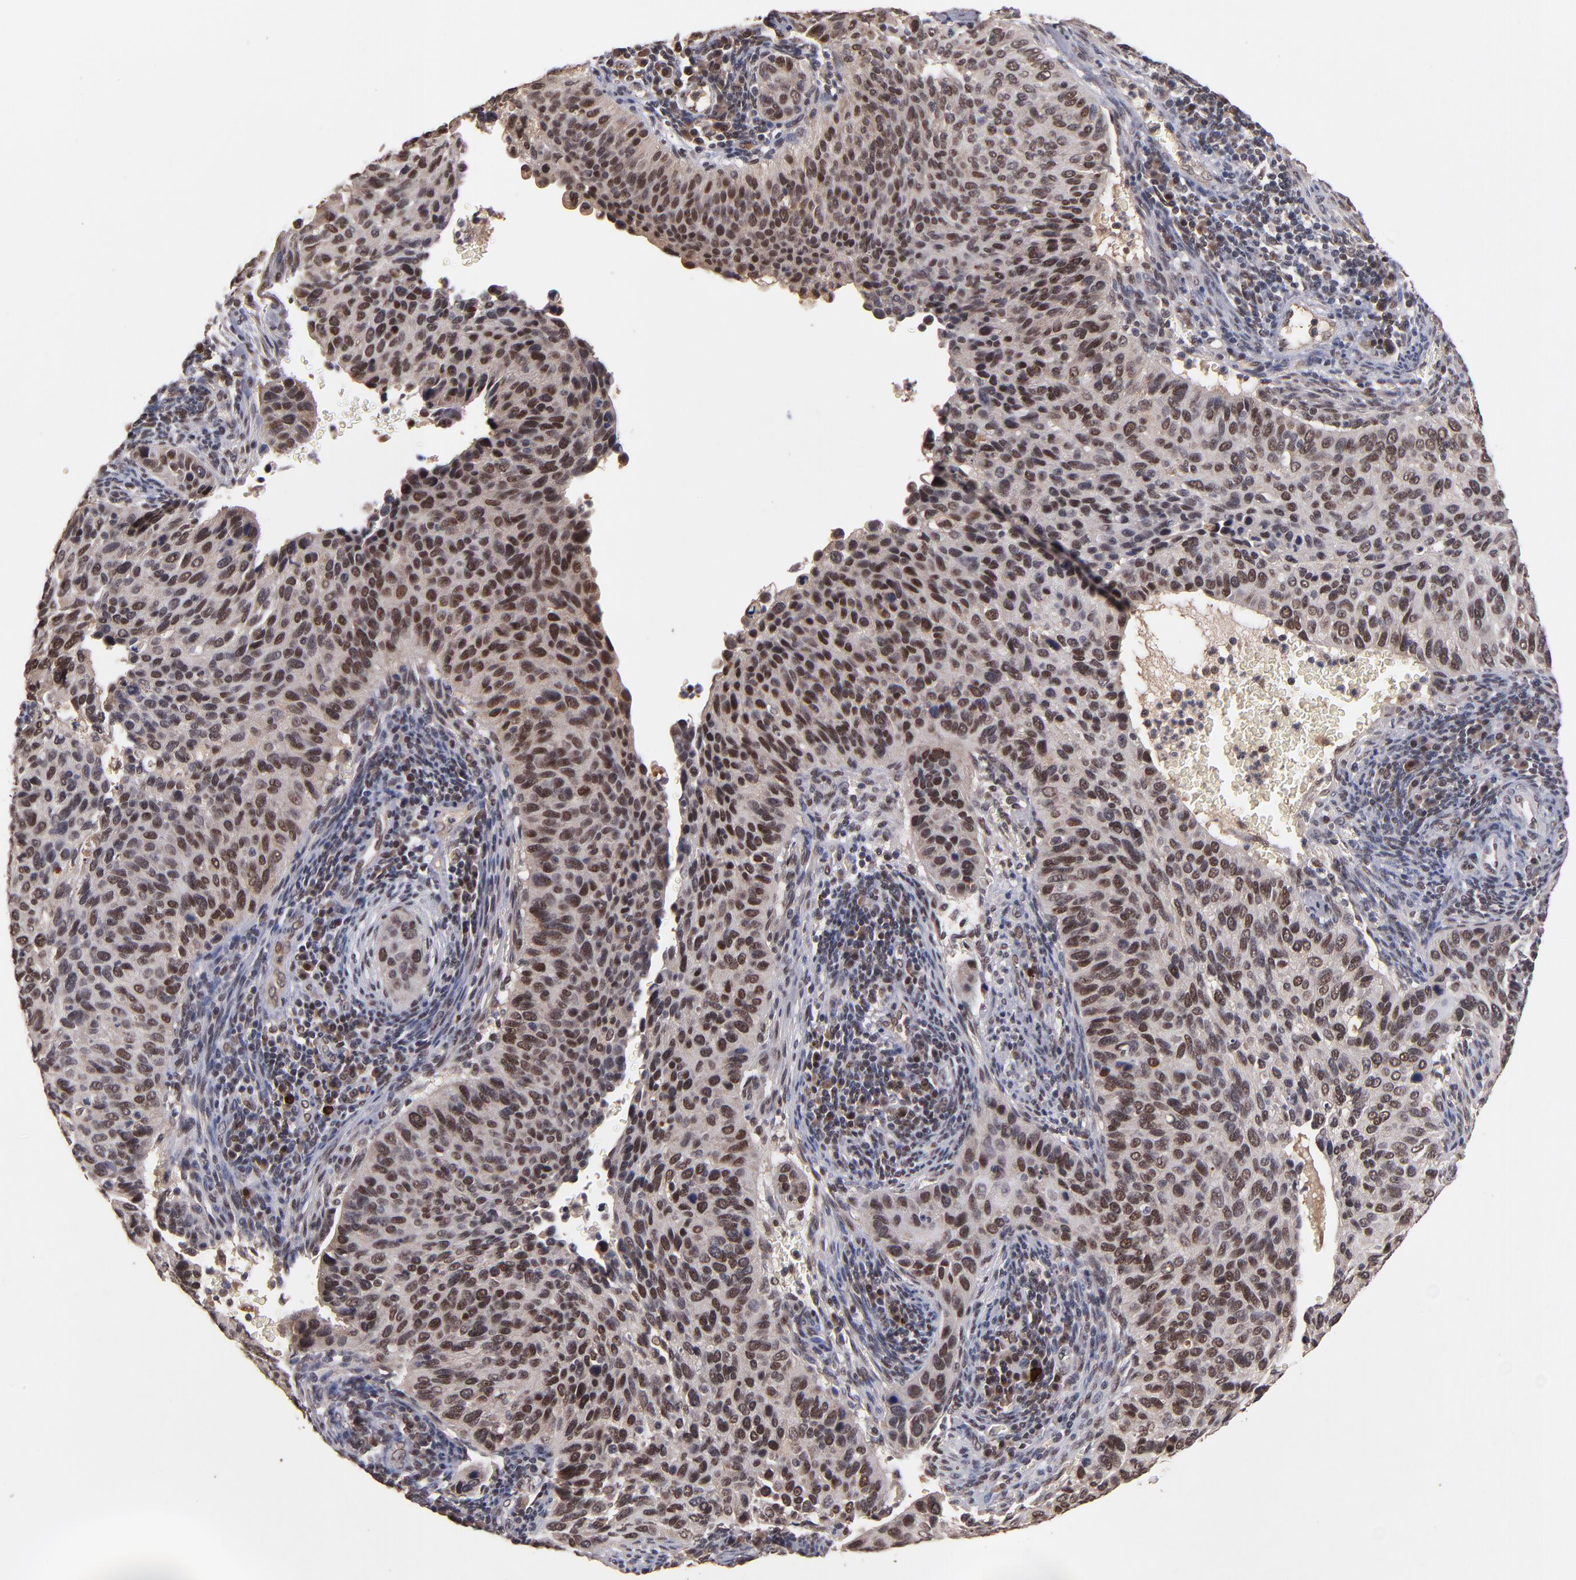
{"staining": {"intensity": "moderate", "quantity": ">75%", "location": "nuclear"}, "tissue": "cervical cancer", "cell_type": "Tumor cells", "image_type": "cancer", "snomed": [{"axis": "morphology", "description": "Adenocarcinoma, NOS"}, {"axis": "topography", "description": "Cervix"}], "caption": "Cervical cancer (adenocarcinoma) stained for a protein shows moderate nuclear positivity in tumor cells.", "gene": "EAPP", "patient": {"sex": "female", "age": 29}}